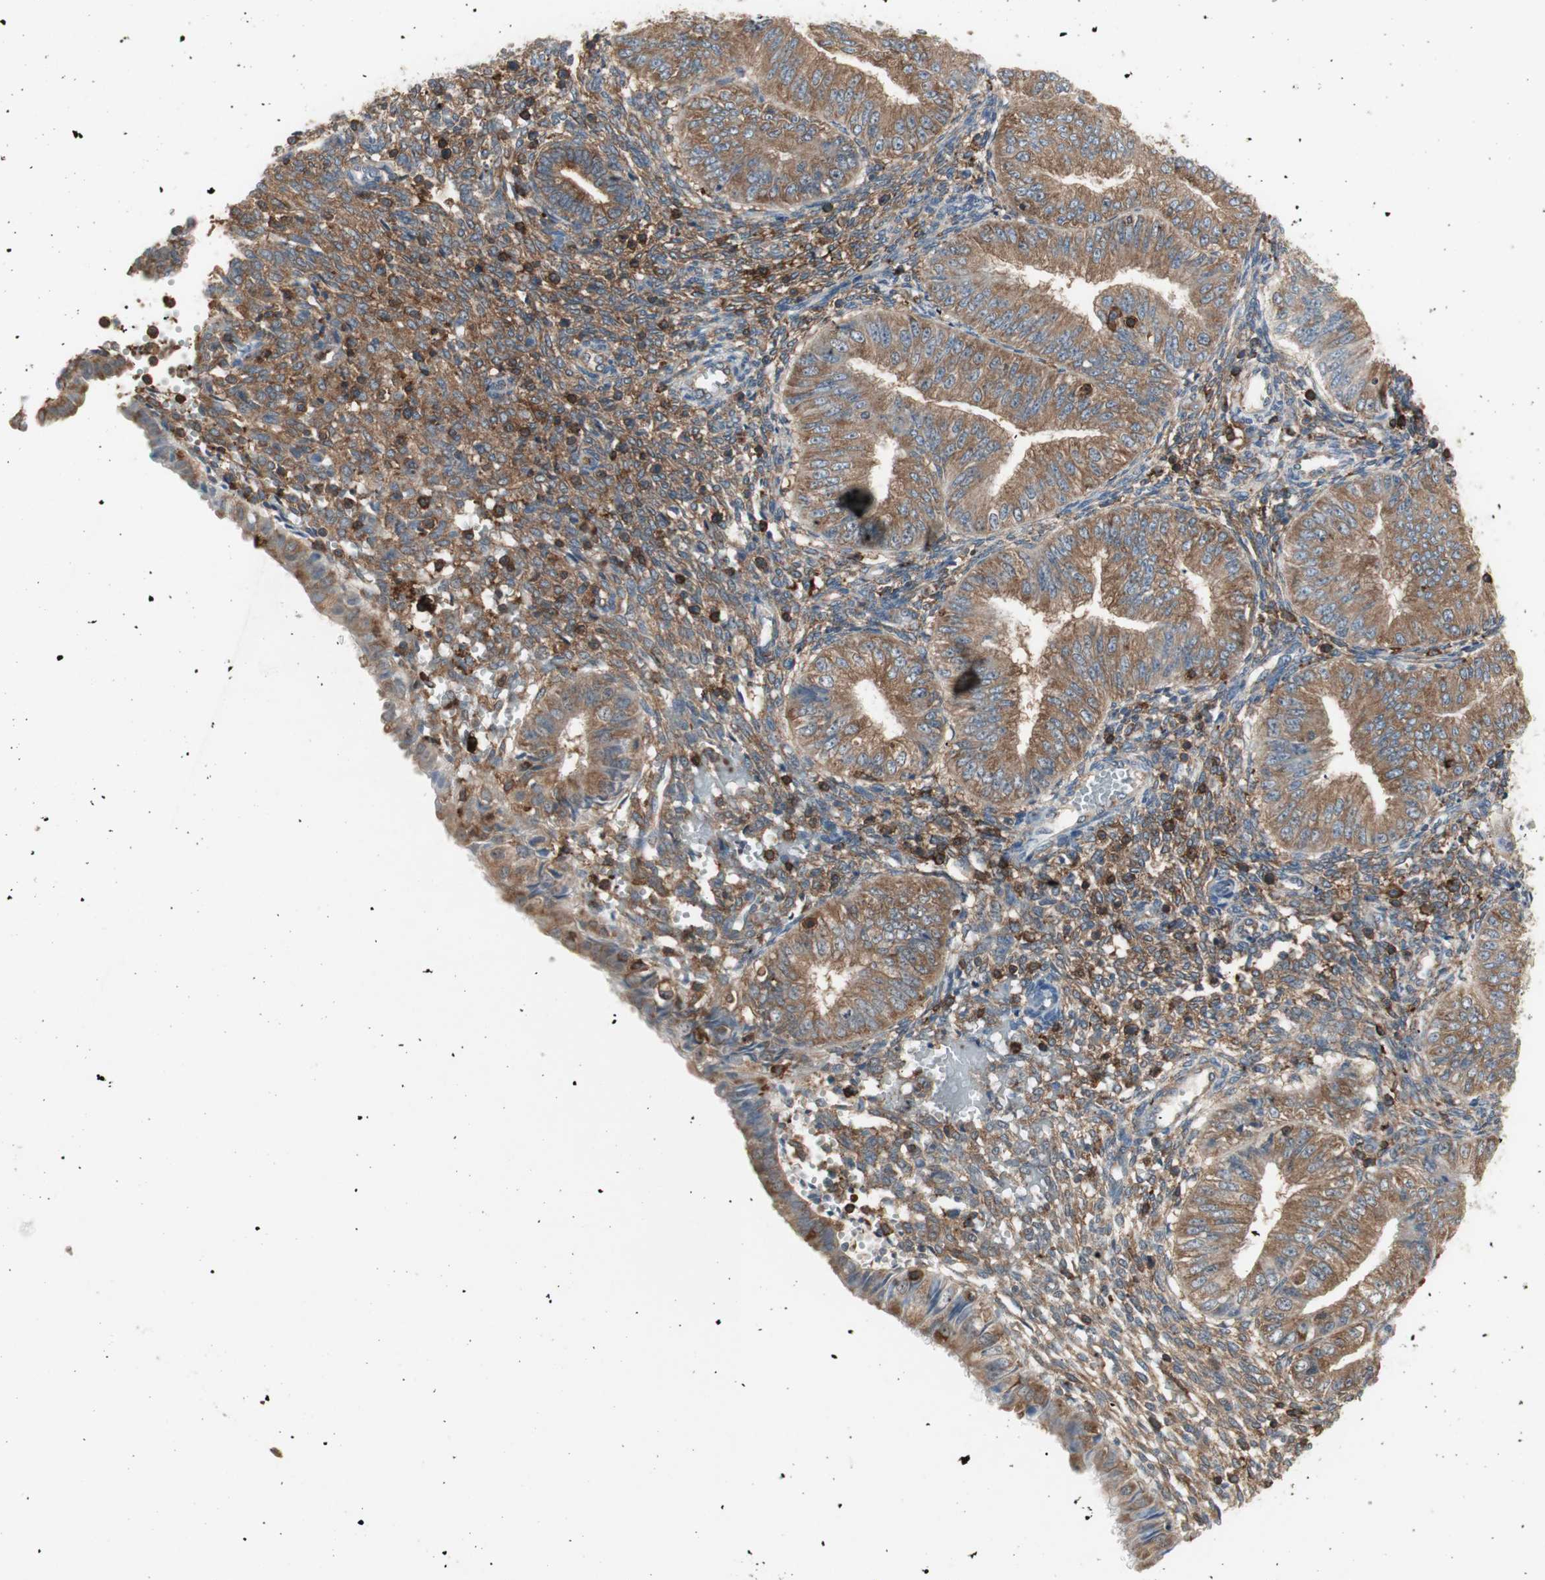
{"staining": {"intensity": "moderate", "quantity": ">75%", "location": "cytoplasmic/membranous"}, "tissue": "endometrial cancer", "cell_type": "Tumor cells", "image_type": "cancer", "snomed": [{"axis": "morphology", "description": "Normal tissue, NOS"}, {"axis": "morphology", "description": "Adenocarcinoma, NOS"}, {"axis": "topography", "description": "Endometrium"}], "caption": "Protein staining exhibits moderate cytoplasmic/membranous staining in approximately >75% of tumor cells in endometrial cancer (adenocarcinoma). (Brightfield microscopy of DAB IHC at high magnification).", "gene": "MMP3", "patient": {"sex": "female", "age": 53}}